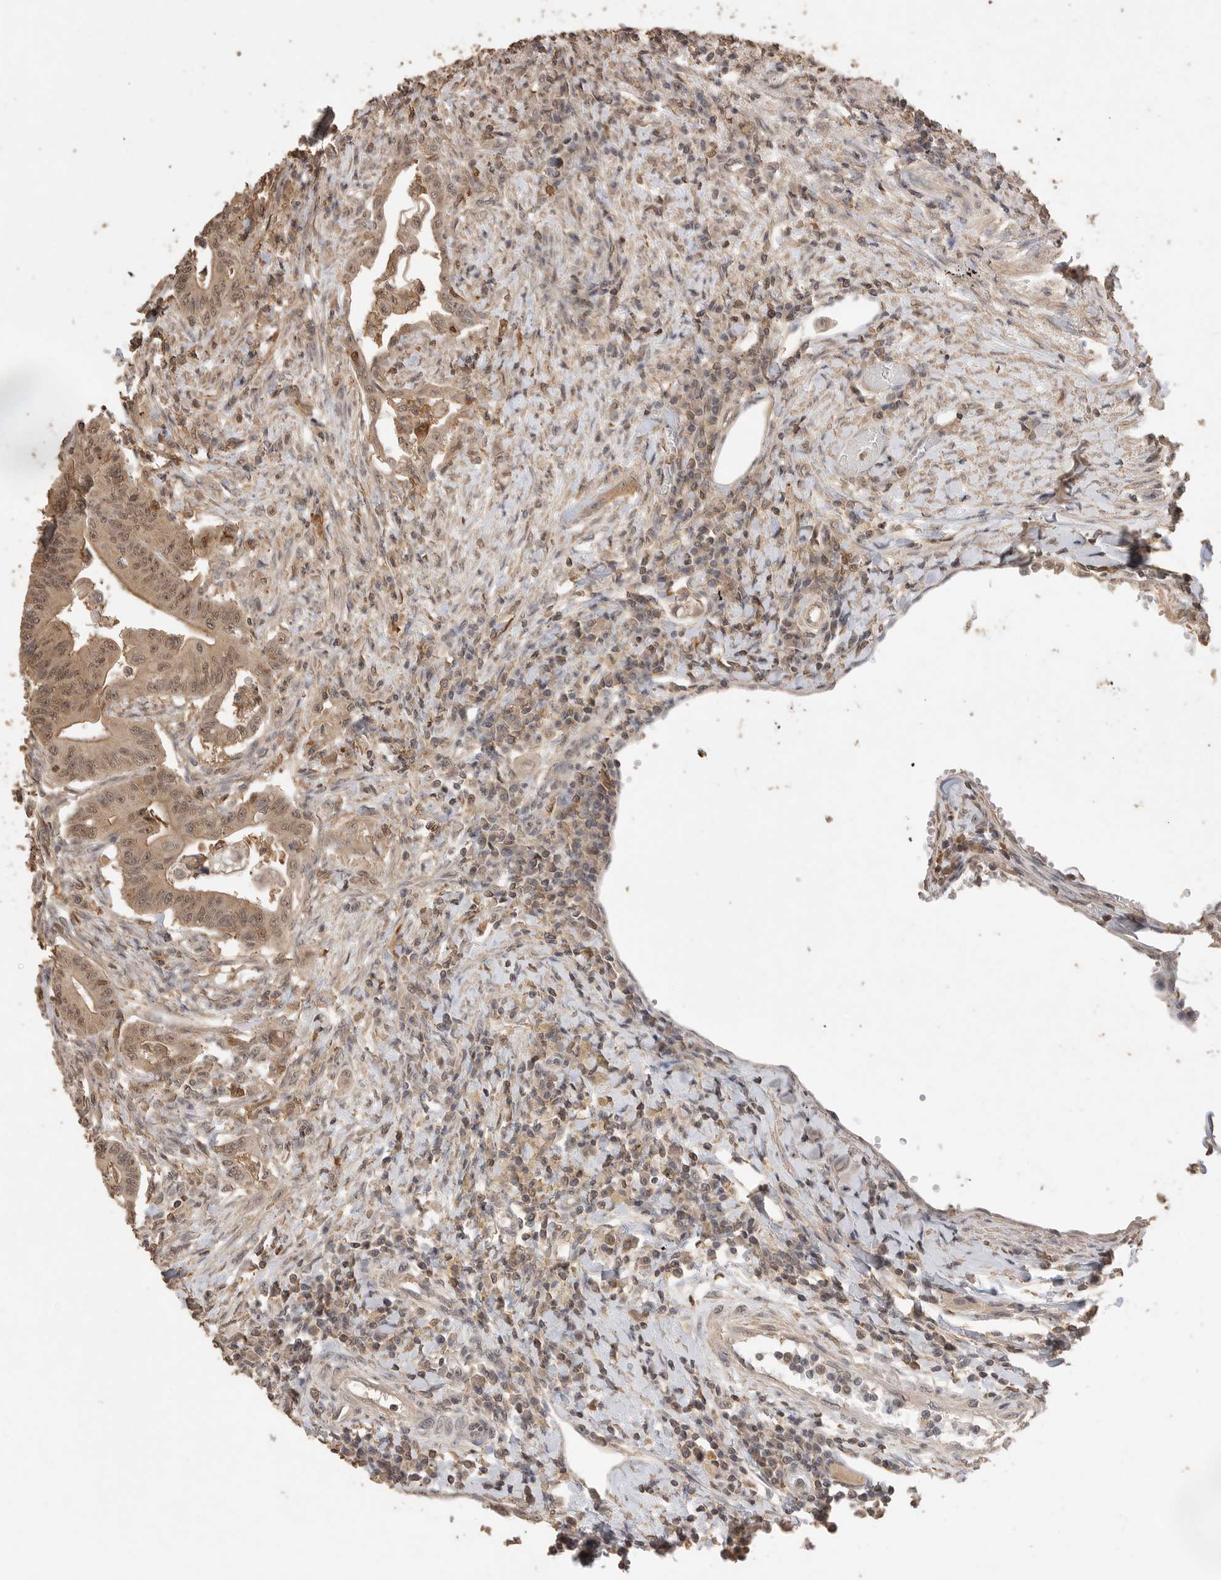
{"staining": {"intensity": "moderate", "quantity": ">75%", "location": "cytoplasmic/membranous,nuclear"}, "tissue": "colorectal cancer", "cell_type": "Tumor cells", "image_type": "cancer", "snomed": [{"axis": "morphology", "description": "Adenoma, NOS"}, {"axis": "morphology", "description": "Adenocarcinoma, NOS"}, {"axis": "topography", "description": "Colon"}], "caption": "Human colorectal cancer (adenoma) stained for a protein (brown) reveals moderate cytoplasmic/membranous and nuclear positive positivity in about >75% of tumor cells.", "gene": "MAP2K1", "patient": {"sex": "male", "age": 79}}